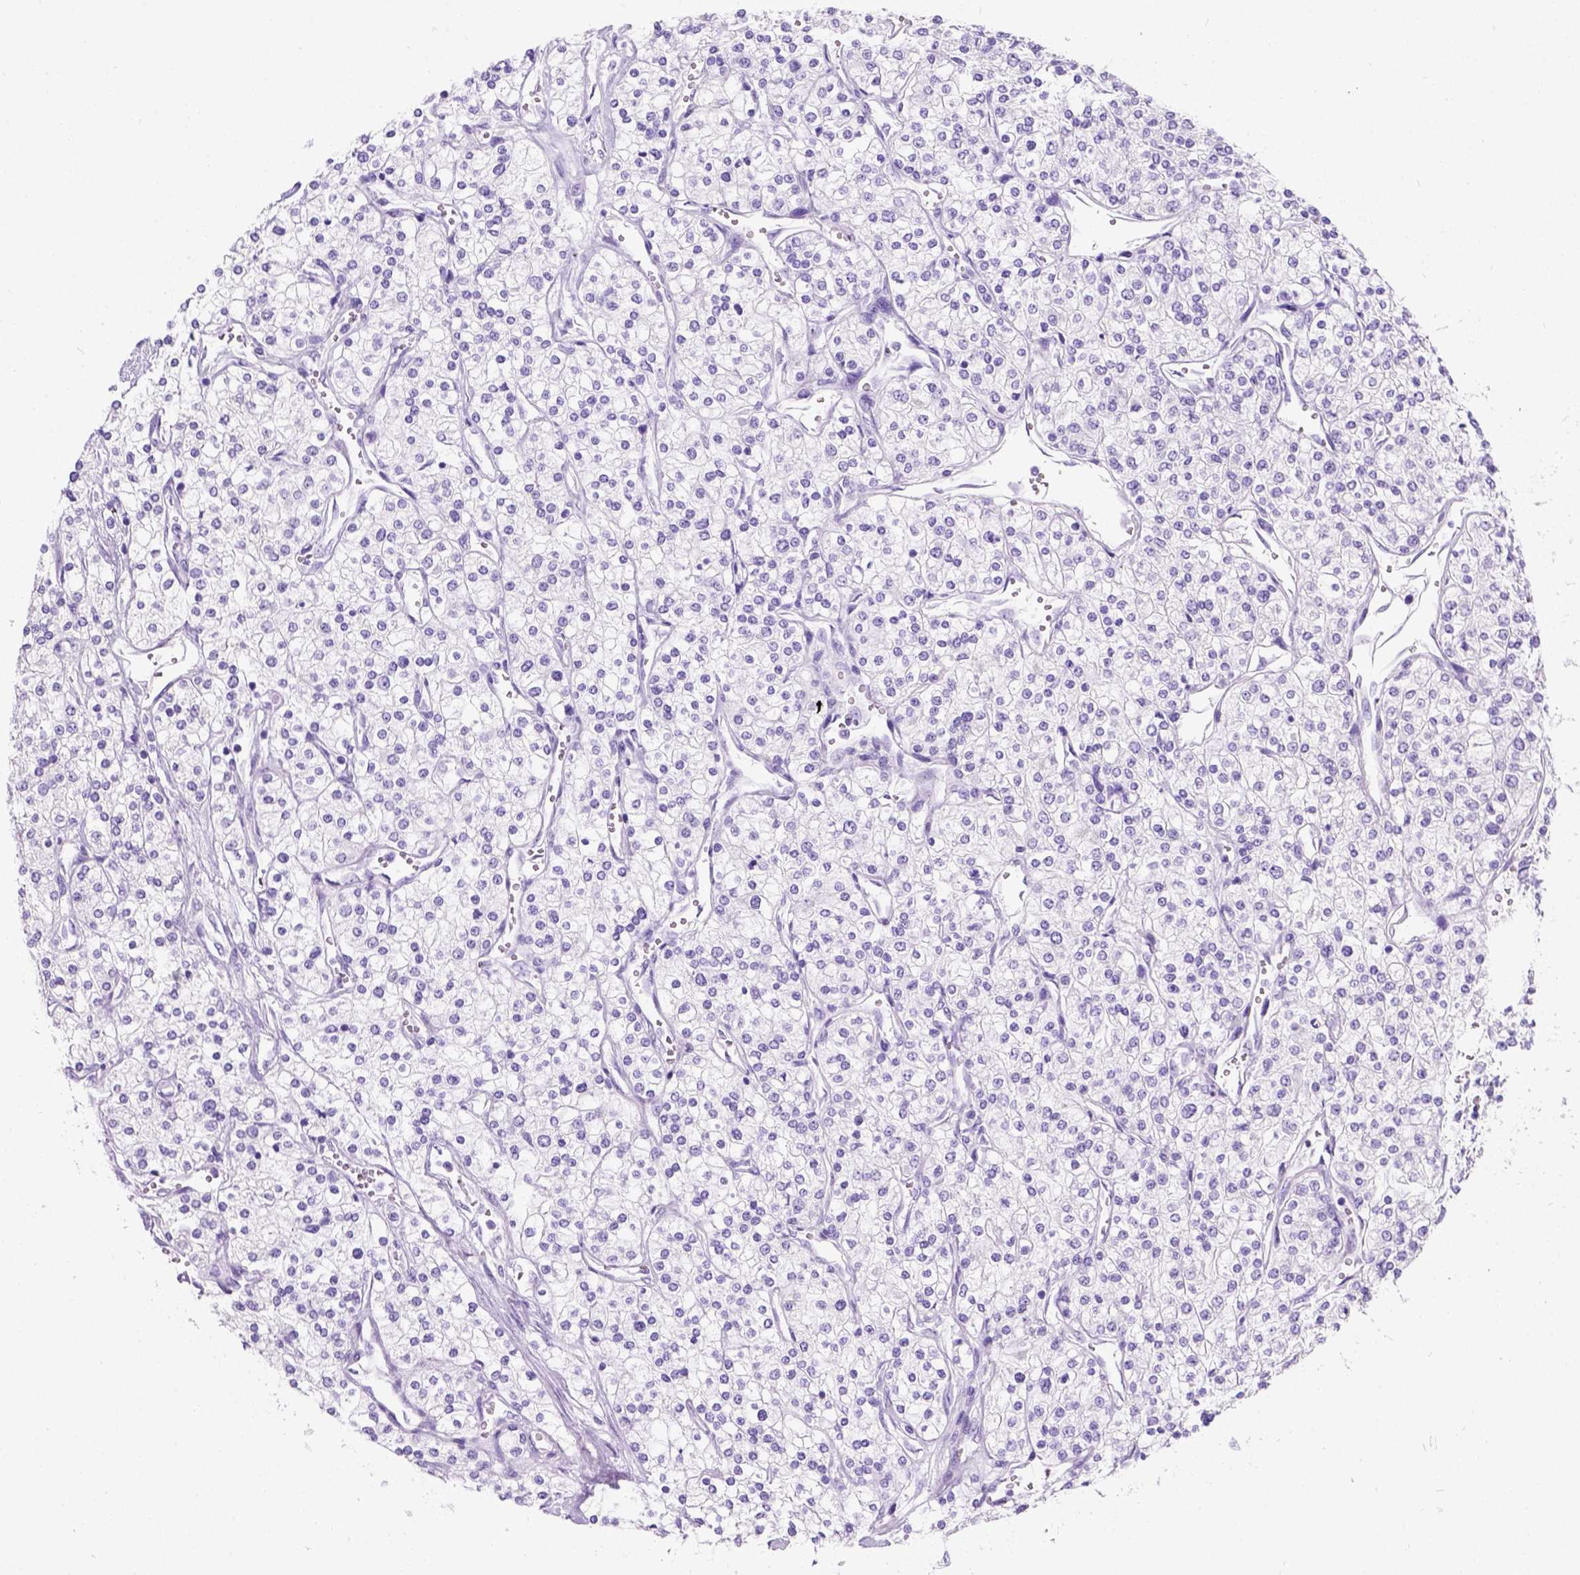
{"staining": {"intensity": "negative", "quantity": "none", "location": "none"}, "tissue": "renal cancer", "cell_type": "Tumor cells", "image_type": "cancer", "snomed": [{"axis": "morphology", "description": "Adenocarcinoma, NOS"}, {"axis": "topography", "description": "Kidney"}], "caption": "High magnification brightfield microscopy of adenocarcinoma (renal) stained with DAB (3,3'-diaminobenzidine) (brown) and counterstained with hematoxylin (blue): tumor cells show no significant positivity. (Stains: DAB (3,3'-diaminobenzidine) IHC with hematoxylin counter stain, Microscopy: brightfield microscopy at high magnification).", "gene": "C7orf57", "patient": {"sex": "male", "age": 80}}